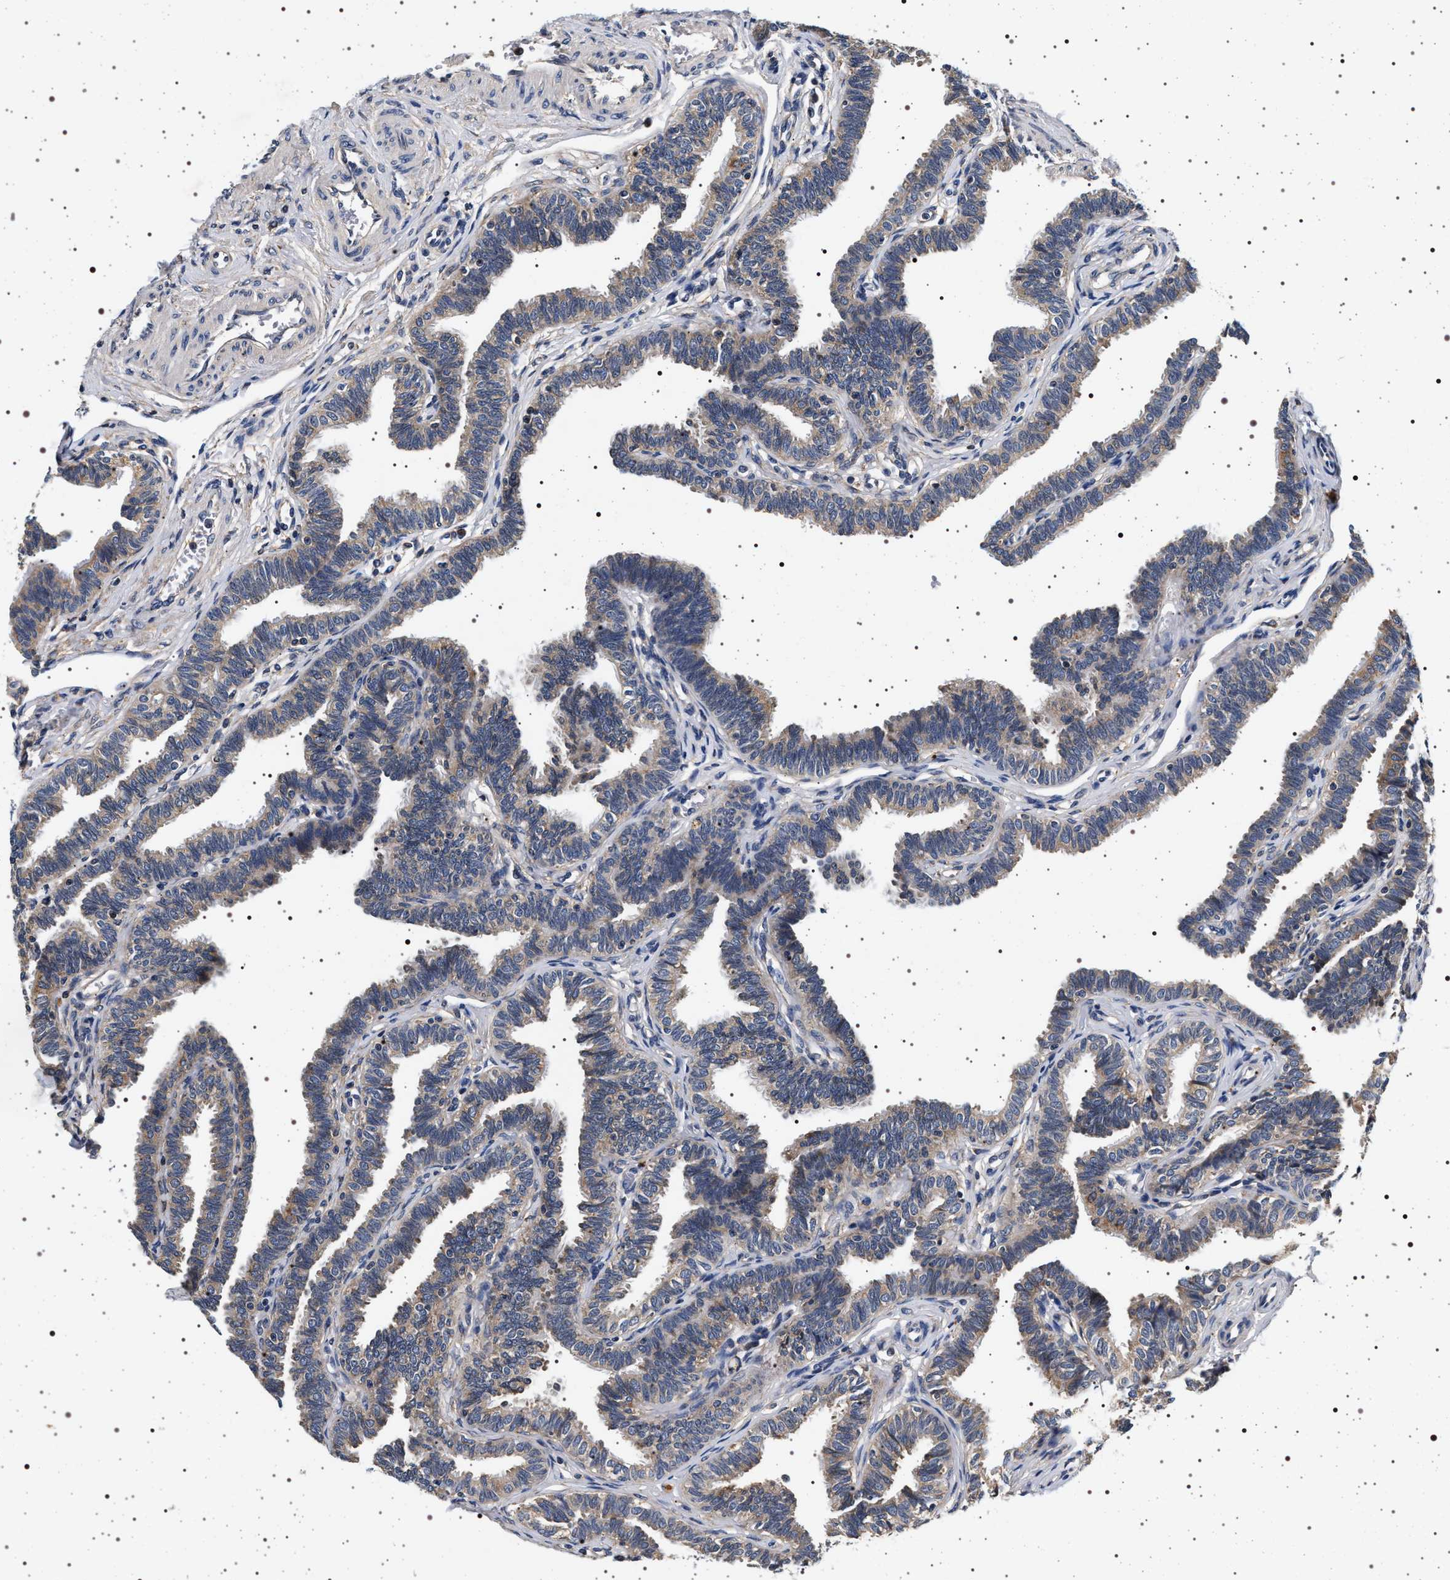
{"staining": {"intensity": "weak", "quantity": "<25%", "location": "cytoplasmic/membranous"}, "tissue": "fallopian tube", "cell_type": "Glandular cells", "image_type": "normal", "snomed": [{"axis": "morphology", "description": "Normal tissue, NOS"}, {"axis": "topography", "description": "Fallopian tube"}, {"axis": "topography", "description": "Ovary"}], "caption": "Glandular cells are negative for protein expression in normal human fallopian tube. Brightfield microscopy of immunohistochemistry (IHC) stained with DAB (3,3'-diaminobenzidine) (brown) and hematoxylin (blue), captured at high magnification.", "gene": "DCBLD2", "patient": {"sex": "female", "age": 23}}